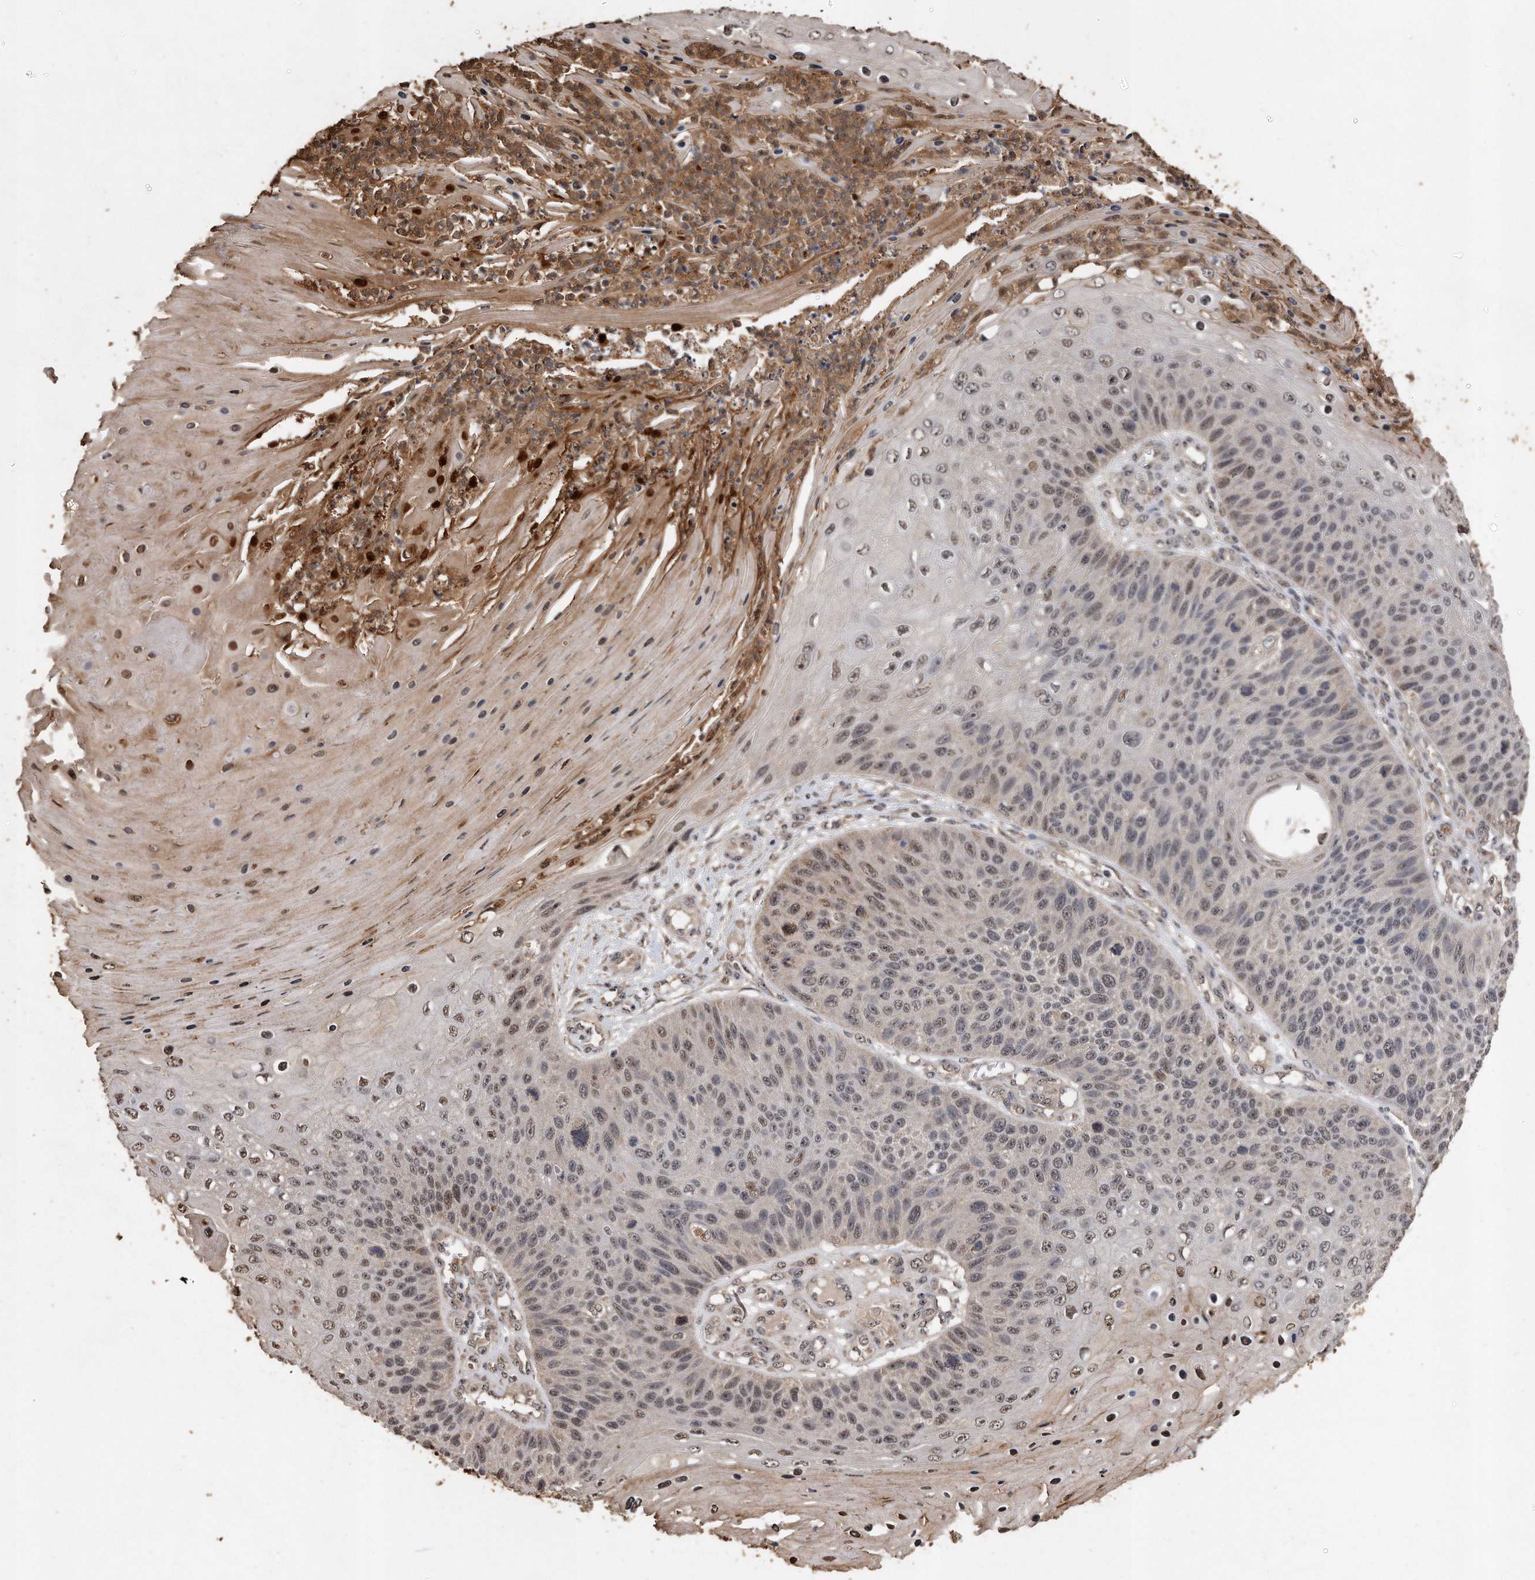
{"staining": {"intensity": "moderate", "quantity": ">75%", "location": "cytoplasmic/membranous,nuclear"}, "tissue": "skin cancer", "cell_type": "Tumor cells", "image_type": "cancer", "snomed": [{"axis": "morphology", "description": "Squamous cell carcinoma, NOS"}, {"axis": "topography", "description": "Skin"}], "caption": "Protein staining of skin cancer tissue reveals moderate cytoplasmic/membranous and nuclear staining in about >75% of tumor cells. The staining was performed using DAB (3,3'-diaminobenzidine) to visualize the protein expression in brown, while the nuclei were stained in blue with hematoxylin (Magnification: 20x).", "gene": "PELO", "patient": {"sex": "female", "age": 88}}